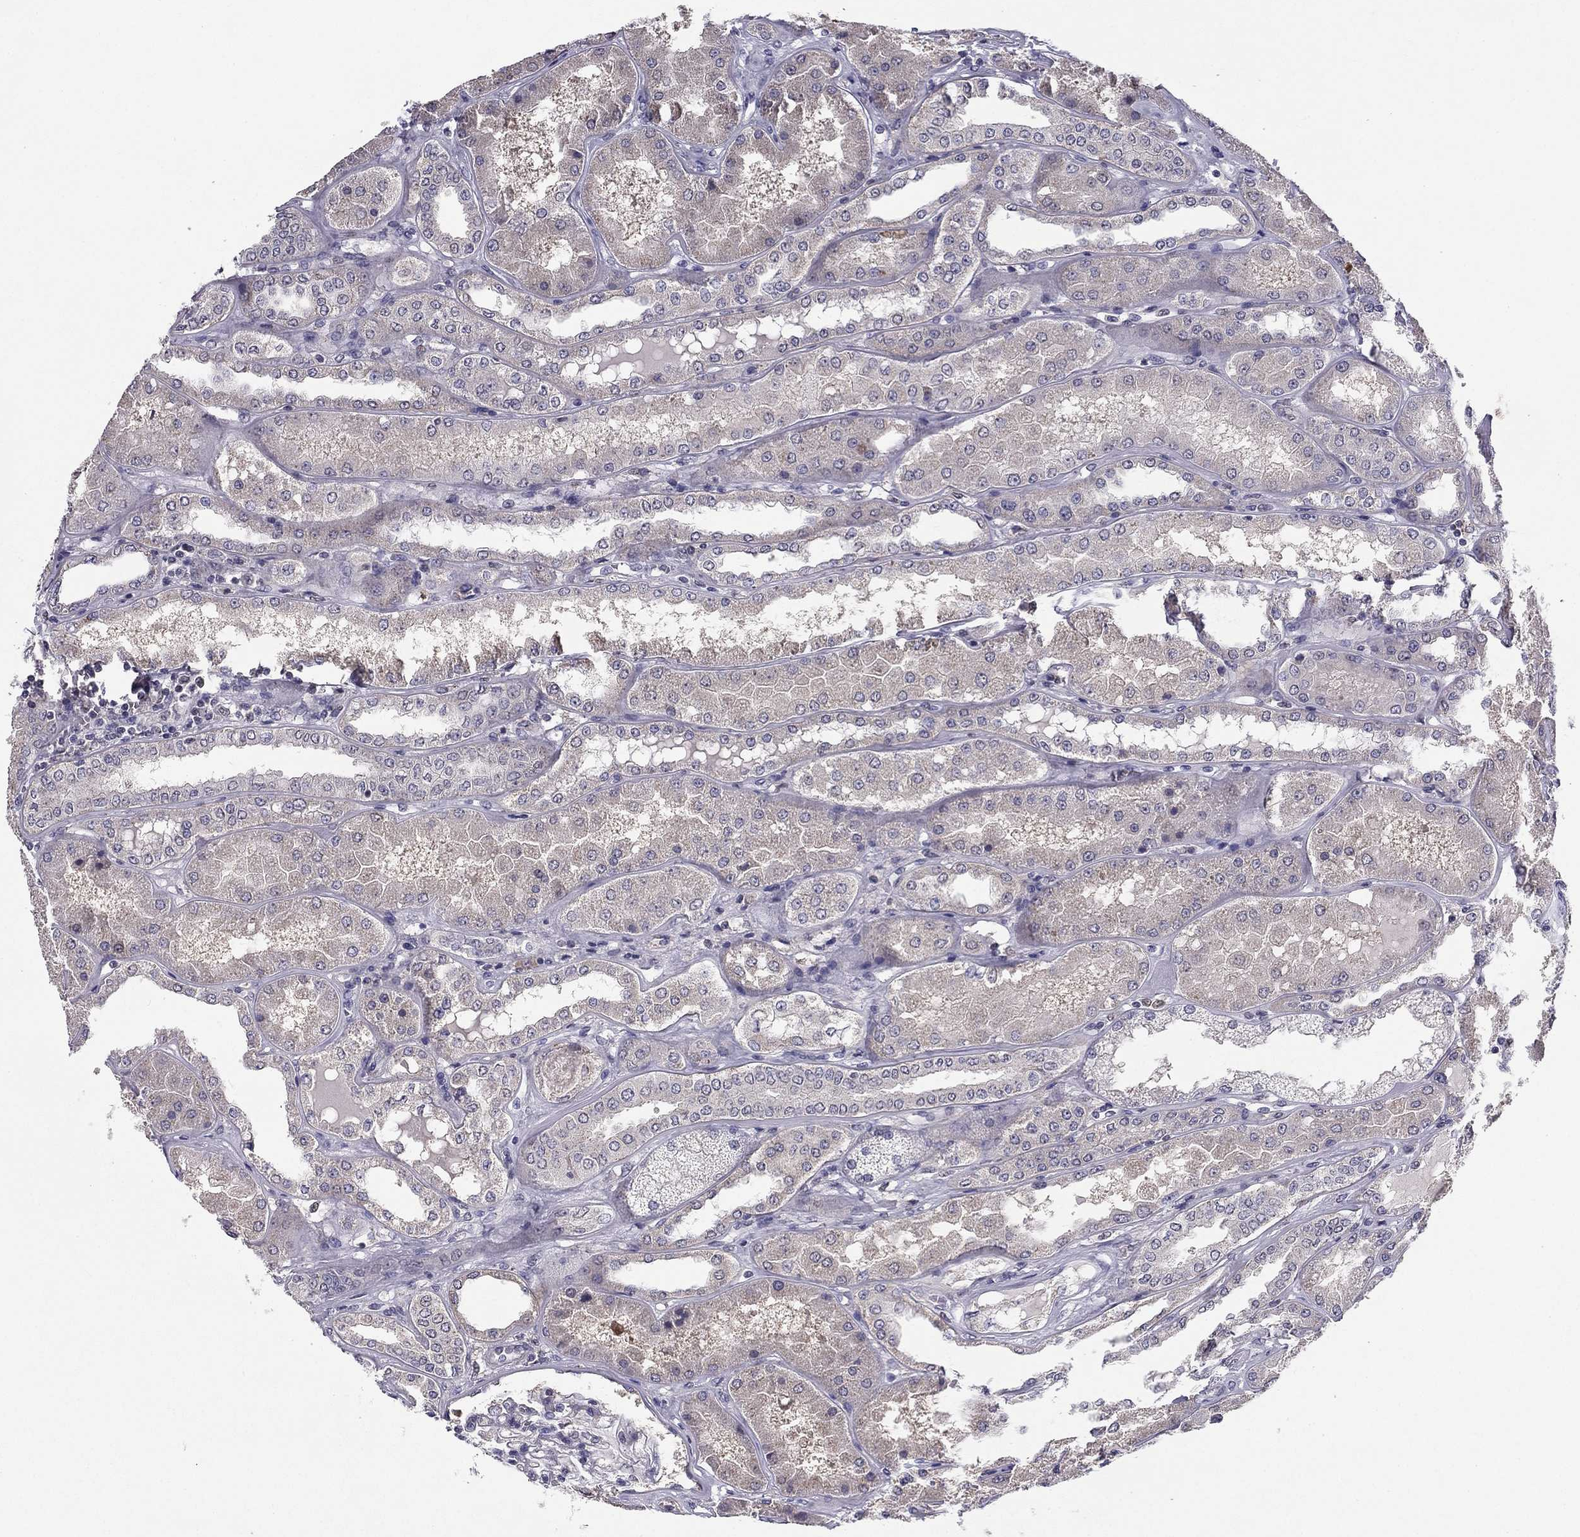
{"staining": {"intensity": "negative", "quantity": "none", "location": "none"}, "tissue": "kidney", "cell_type": "Cells in glomeruli", "image_type": "normal", "snomed": [{"axis": "morphology", "description": "Normal tissue, NOS"}, {"axis": "topography", "description": "Kidney"}], "caption": "Immunohistochemistry (IHC) histopathology image of normal kidney: kidney stained with DAB exhibits no significant protein expression in cells in glomeruli.", "gene": "HCN1", "patient": {"sex": "female", "age": 56}}